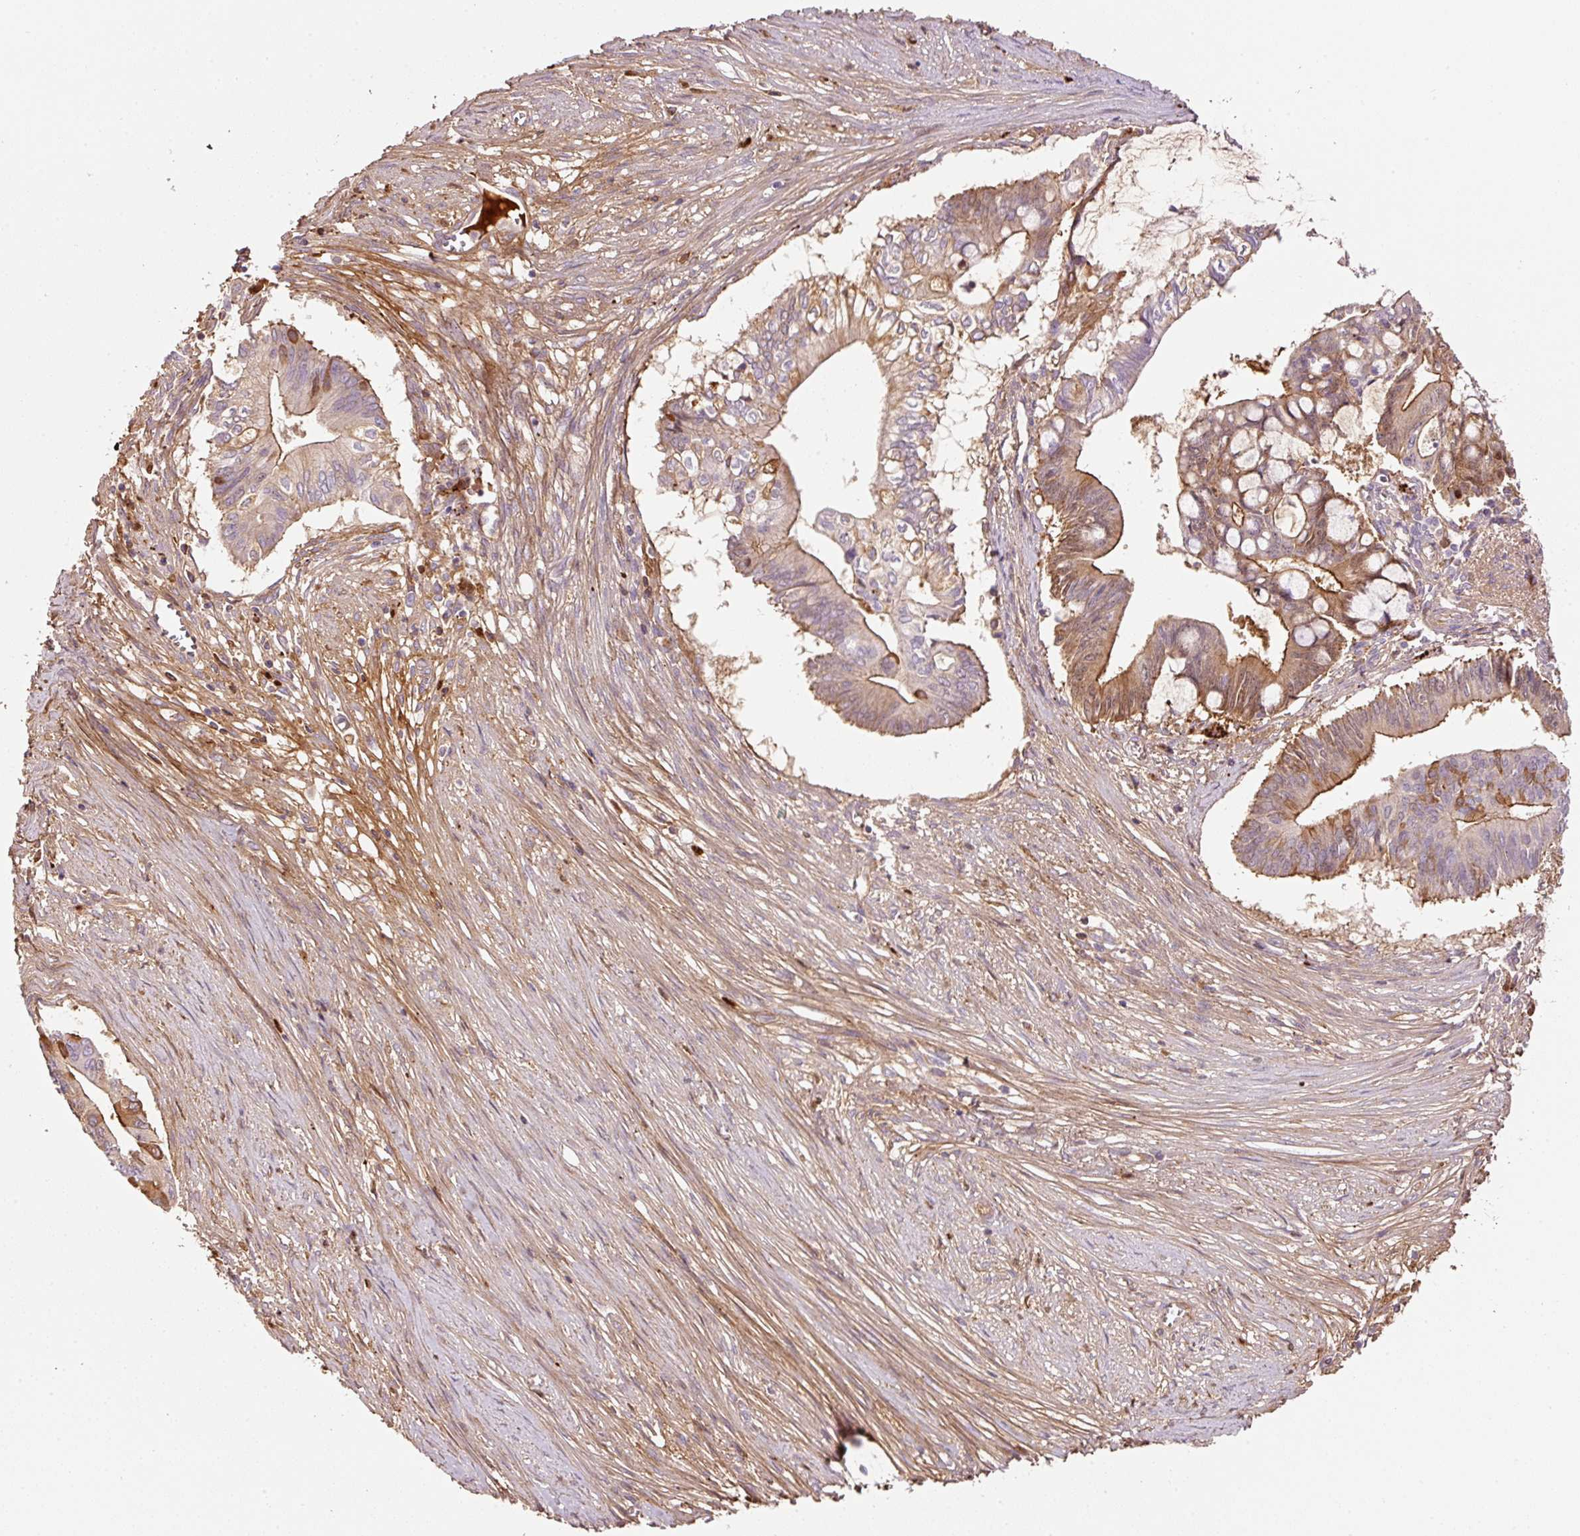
{"staining": {"intensity": "moderate", "quantity": ">75%", "location": "cytoplasmic/membranous"}, "tissue": "pancreatic cancer", "cell_type": "Tumor cells", "image_type": "cancer", "snomed": [{"axis": "morphology", "description": "Adenocarcinoma, NOS"}, {"axis": "topography", "description": "Pancreas"}], "caption": "Pancreatic adenocarcinoma tissue exhibits moderate cytoplasmic/membranous staining in approximately >75% of tumor cells", "gene": "SOS2", "patient": {"sex": "male", "age": 68}}